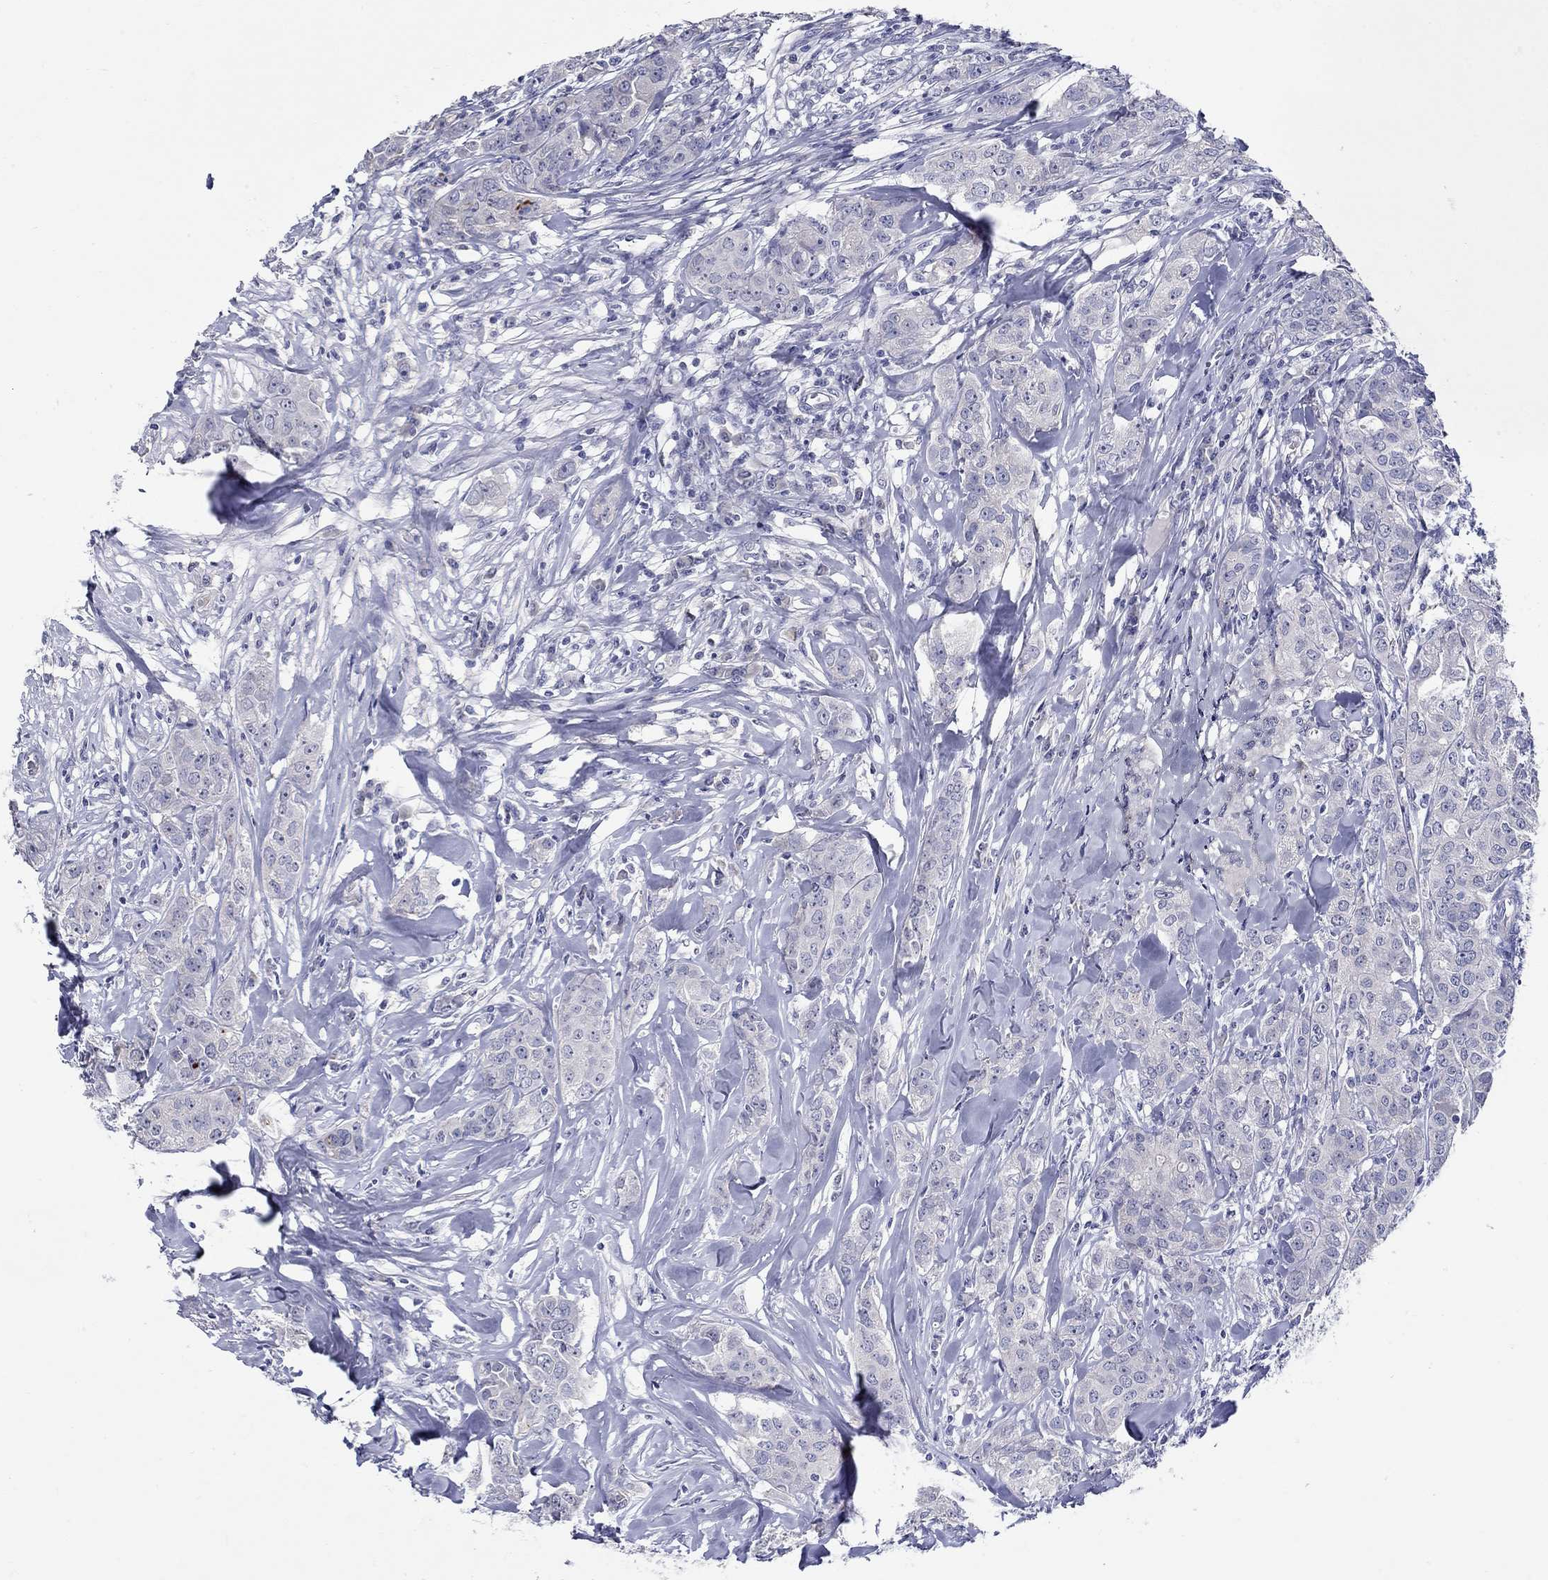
{"staining": {"intensity": "negative", "quantity": "none", "location": "none"}, "tissue": "breast cancer", "cell_type": "Tumor cells", "image_type": "cancer", "snomed": [{"axis": "morphology", "description": "Duct carcinoma"}, {"axis": "topography", "description": "Breast"}], "caption": "Breast cancer was stained to show a protein in brown. There is no significant expression in tumor cells.", "gene": "SLC30A3", "patient": {"sex": "female", "age": 43}}